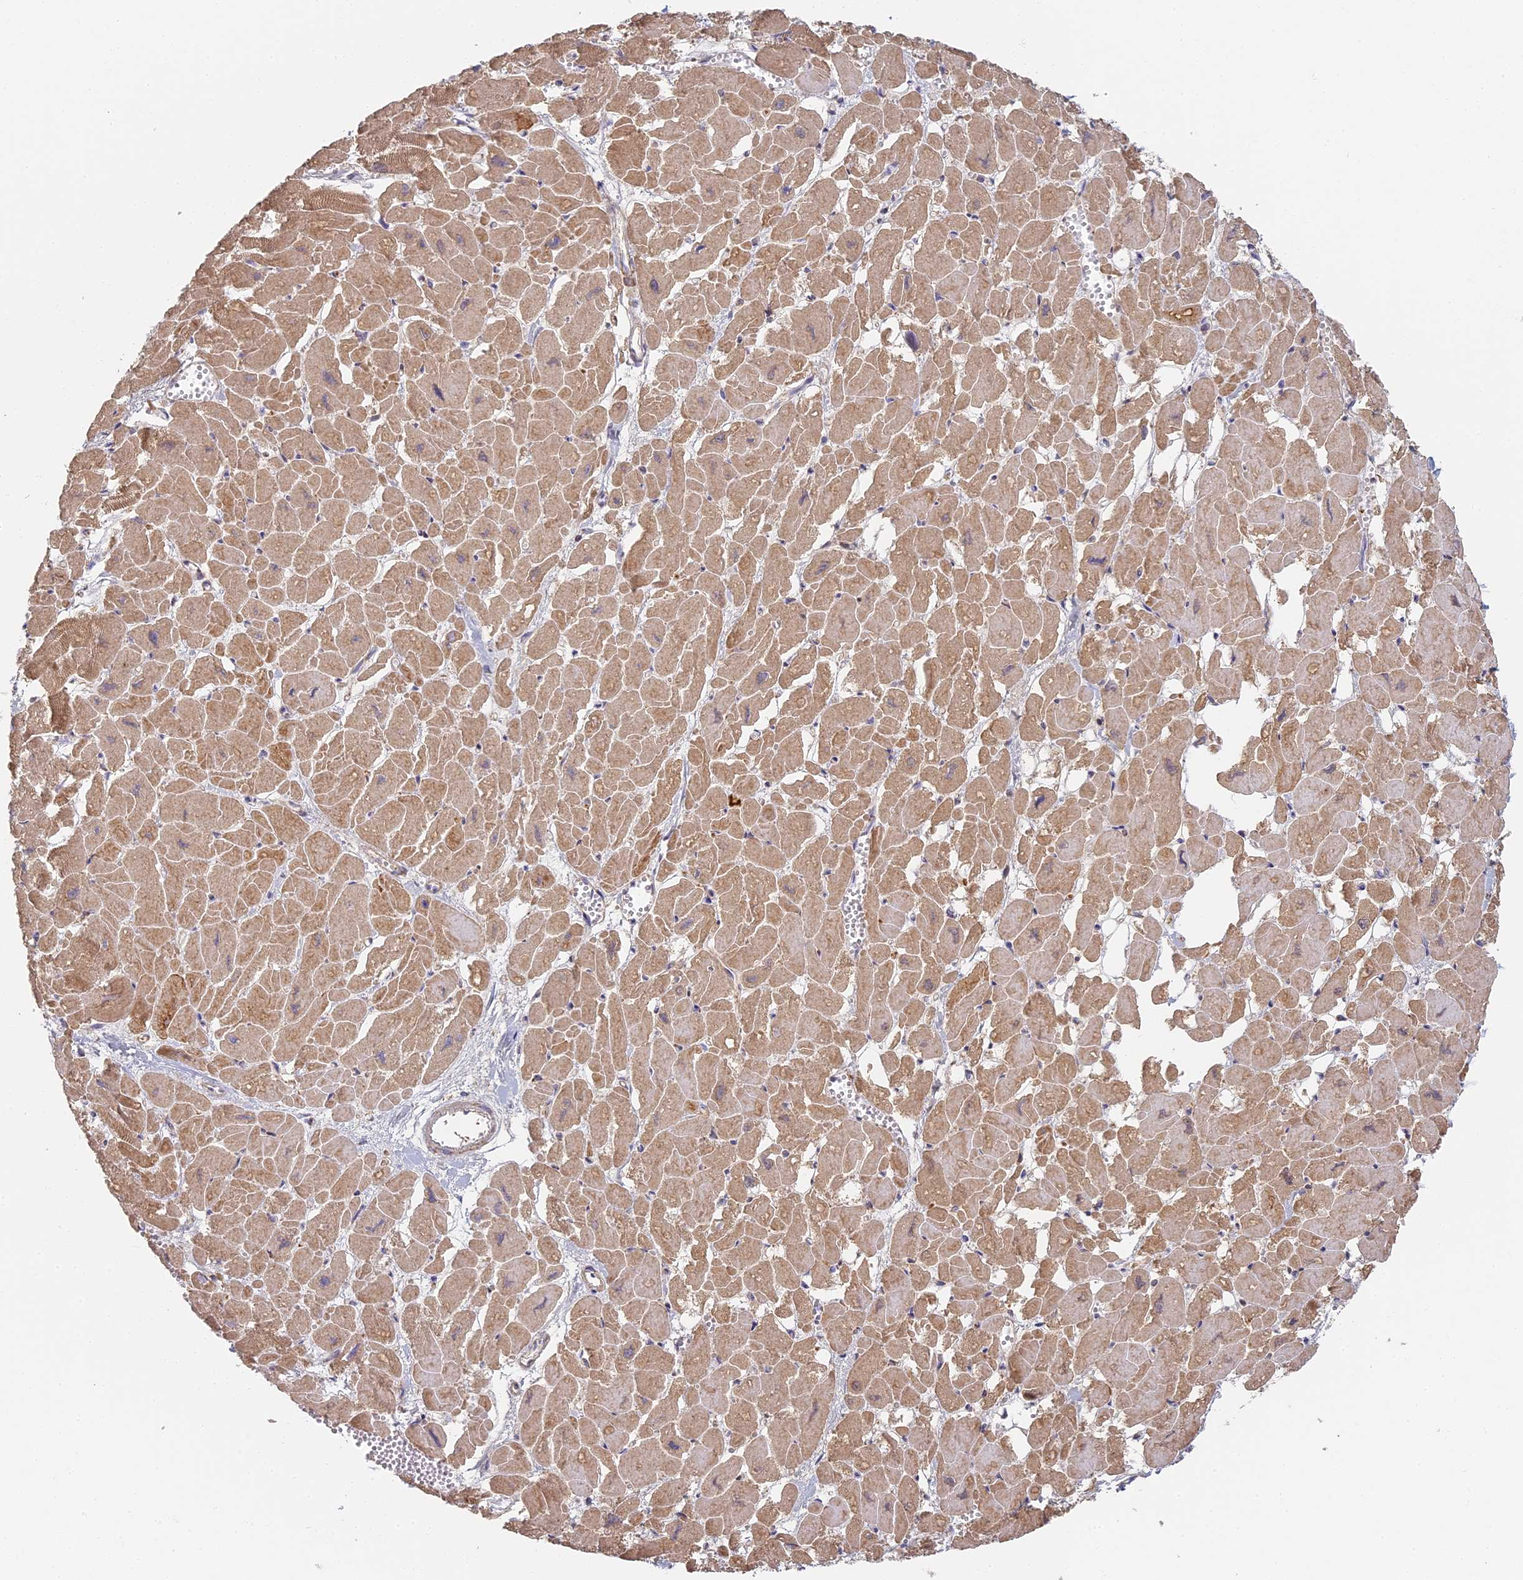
{"staining": {"intensity": "moderate", "quantity": ">75%", "location": "cytoplasmic/membranous"}, "tissue": "heart muscle", "cell_type": "Cardiomyocytes", "image_type": "normal", "snomed": [{"axis": "morphology", "description": "Normal tissue, NOS"}, {"axis": "topography", "description": "Heart"}], "caption": "DAB (3,3'-diaminobenzidine) immunohistochemical staining of normal human heart muscle displays moderate cytoplasmic/membranous protein expression in about >75% of cardiomyocytes.", "gene": "DDA1", "patient": {"sex": "male", "age": 54}}